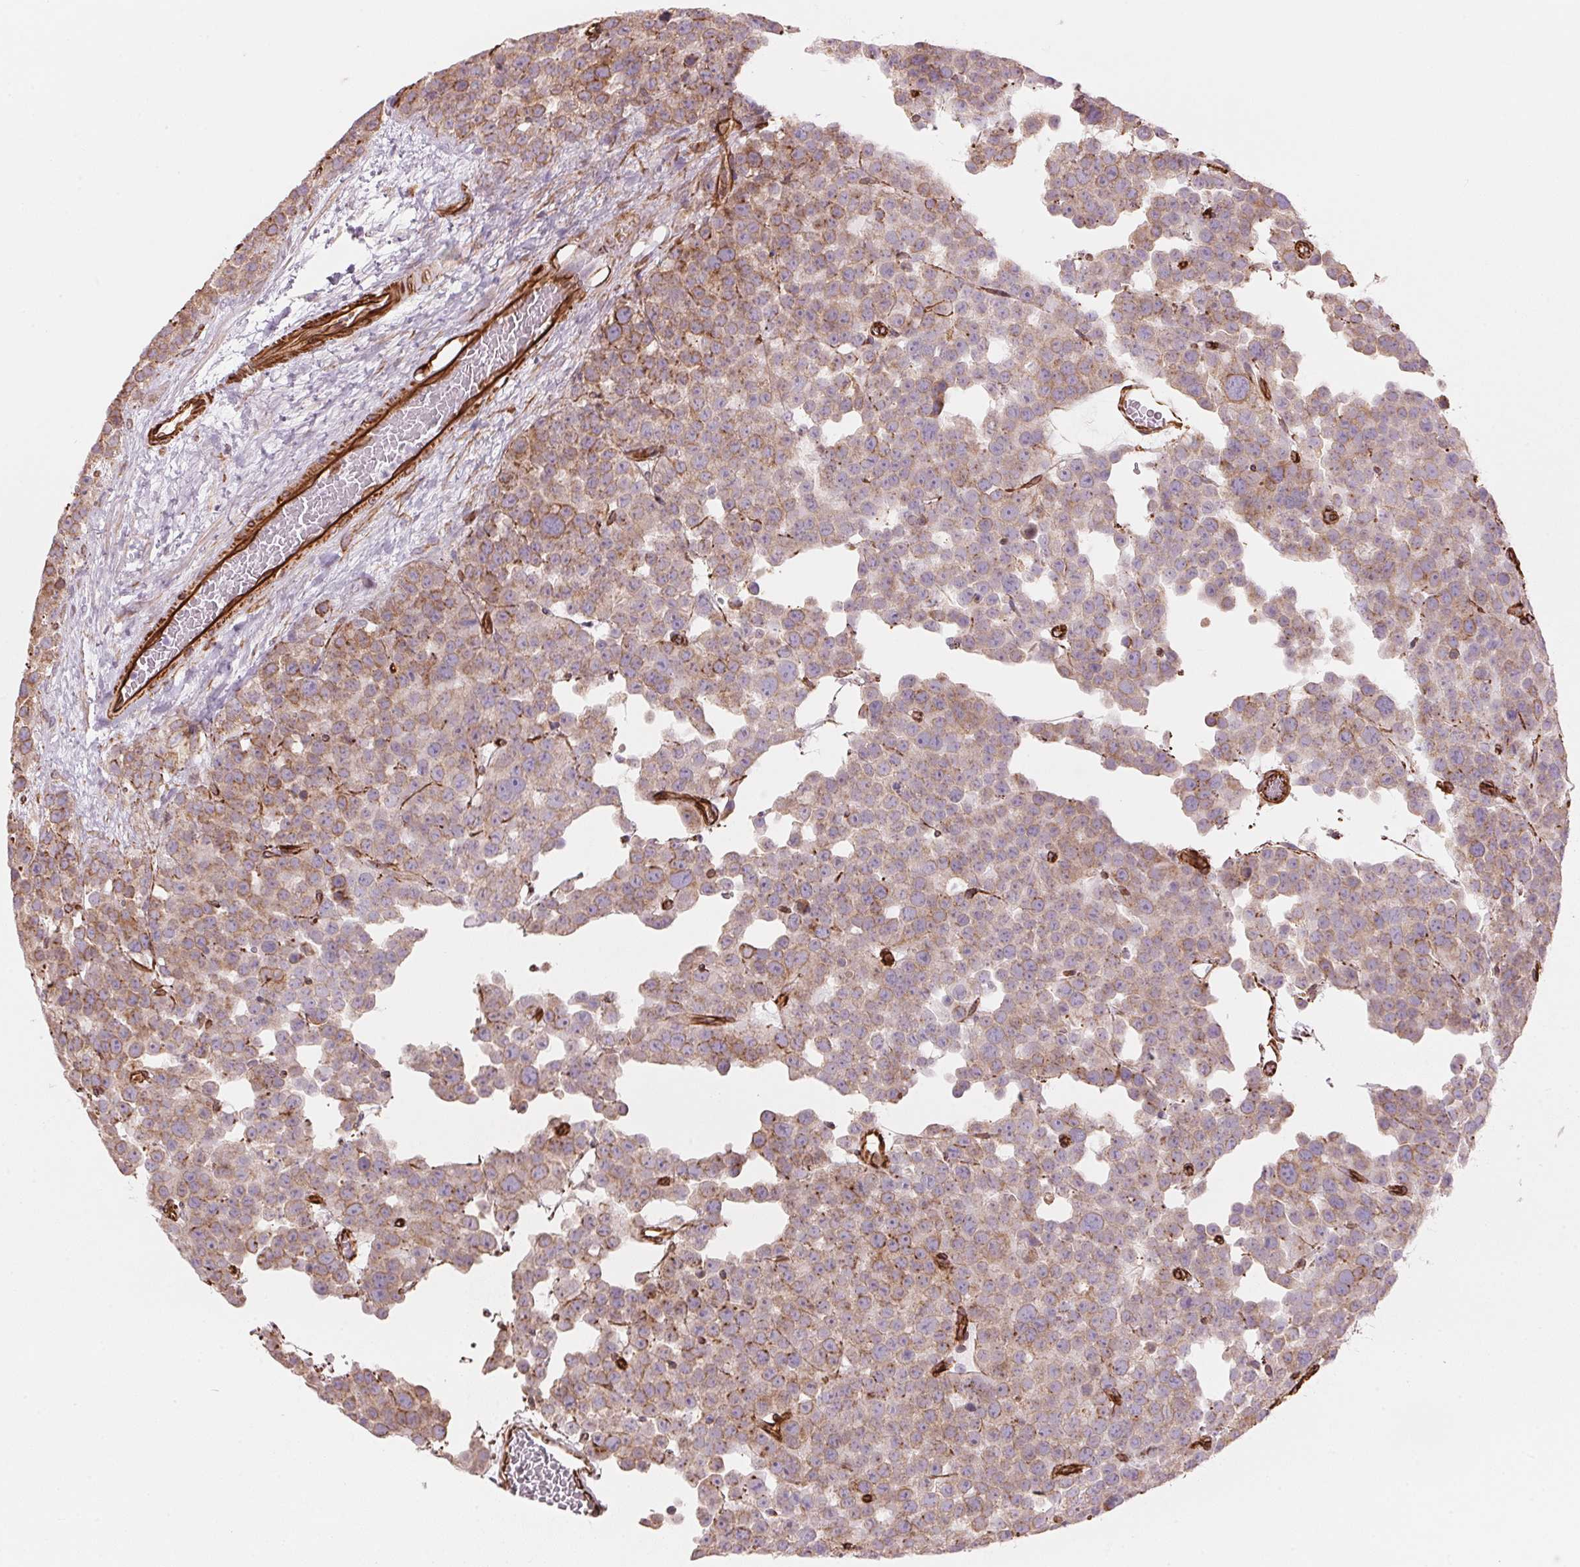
{"staining": {"intensity": "weak", "quantity": ">75%", "location": "cytoplasmic/membranous"}, "tissue": "testis cancer", "cell_type": "Tumor cells", "image_type": "cancer", "snomed": [{"axis": "morphology", "description": "Seminoma, NOS"}, {"axis": "topography", "description": "Testis"}], "caption": "Brown immunohistochemical staining in testis cancer exhibits weak cytoplasmic/membranous positivity in approximately >75% of tumor cells.", "gene": "CLPS", "patient": {"sex": "male", "age": 71}}